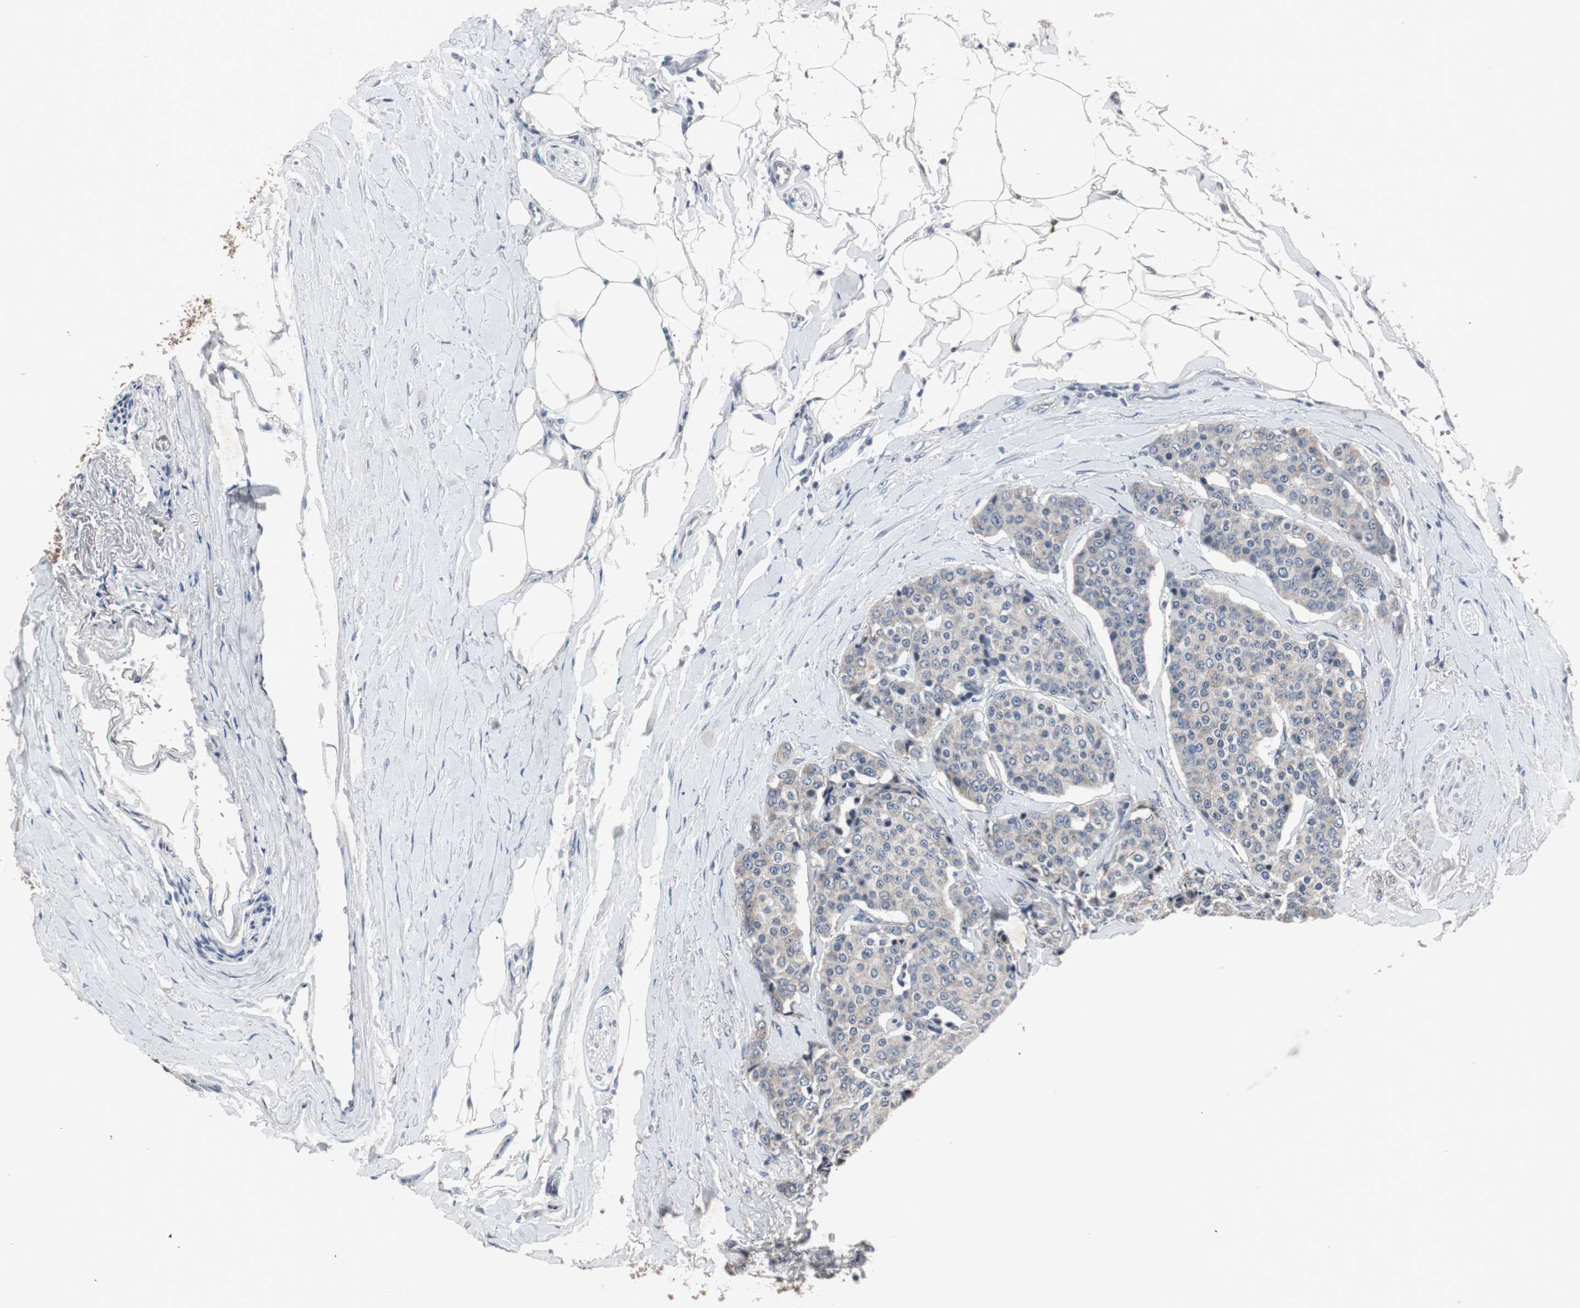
{"staining": {"intensity": "weak", "quantity": "25%-75%", "location": "cytoplasmic/membranous"}, "tissue": "carcinoid", "cell_type": "Tumor cells", "image_type": "cancer", "snomed": [{"axis": "morphology", "description": "Carcinoid, malignant, NOS"}, {"axis": "topography", "description": "Colon"}], "caption": "Human malignant carcinoid stained for a protein (brown) reveals weak cytoplasmic/membranous positive expression in about 25%-75% of tumor cells.", "gene": "ACAA1", "patient": {"sex": "female", "age": 61}}